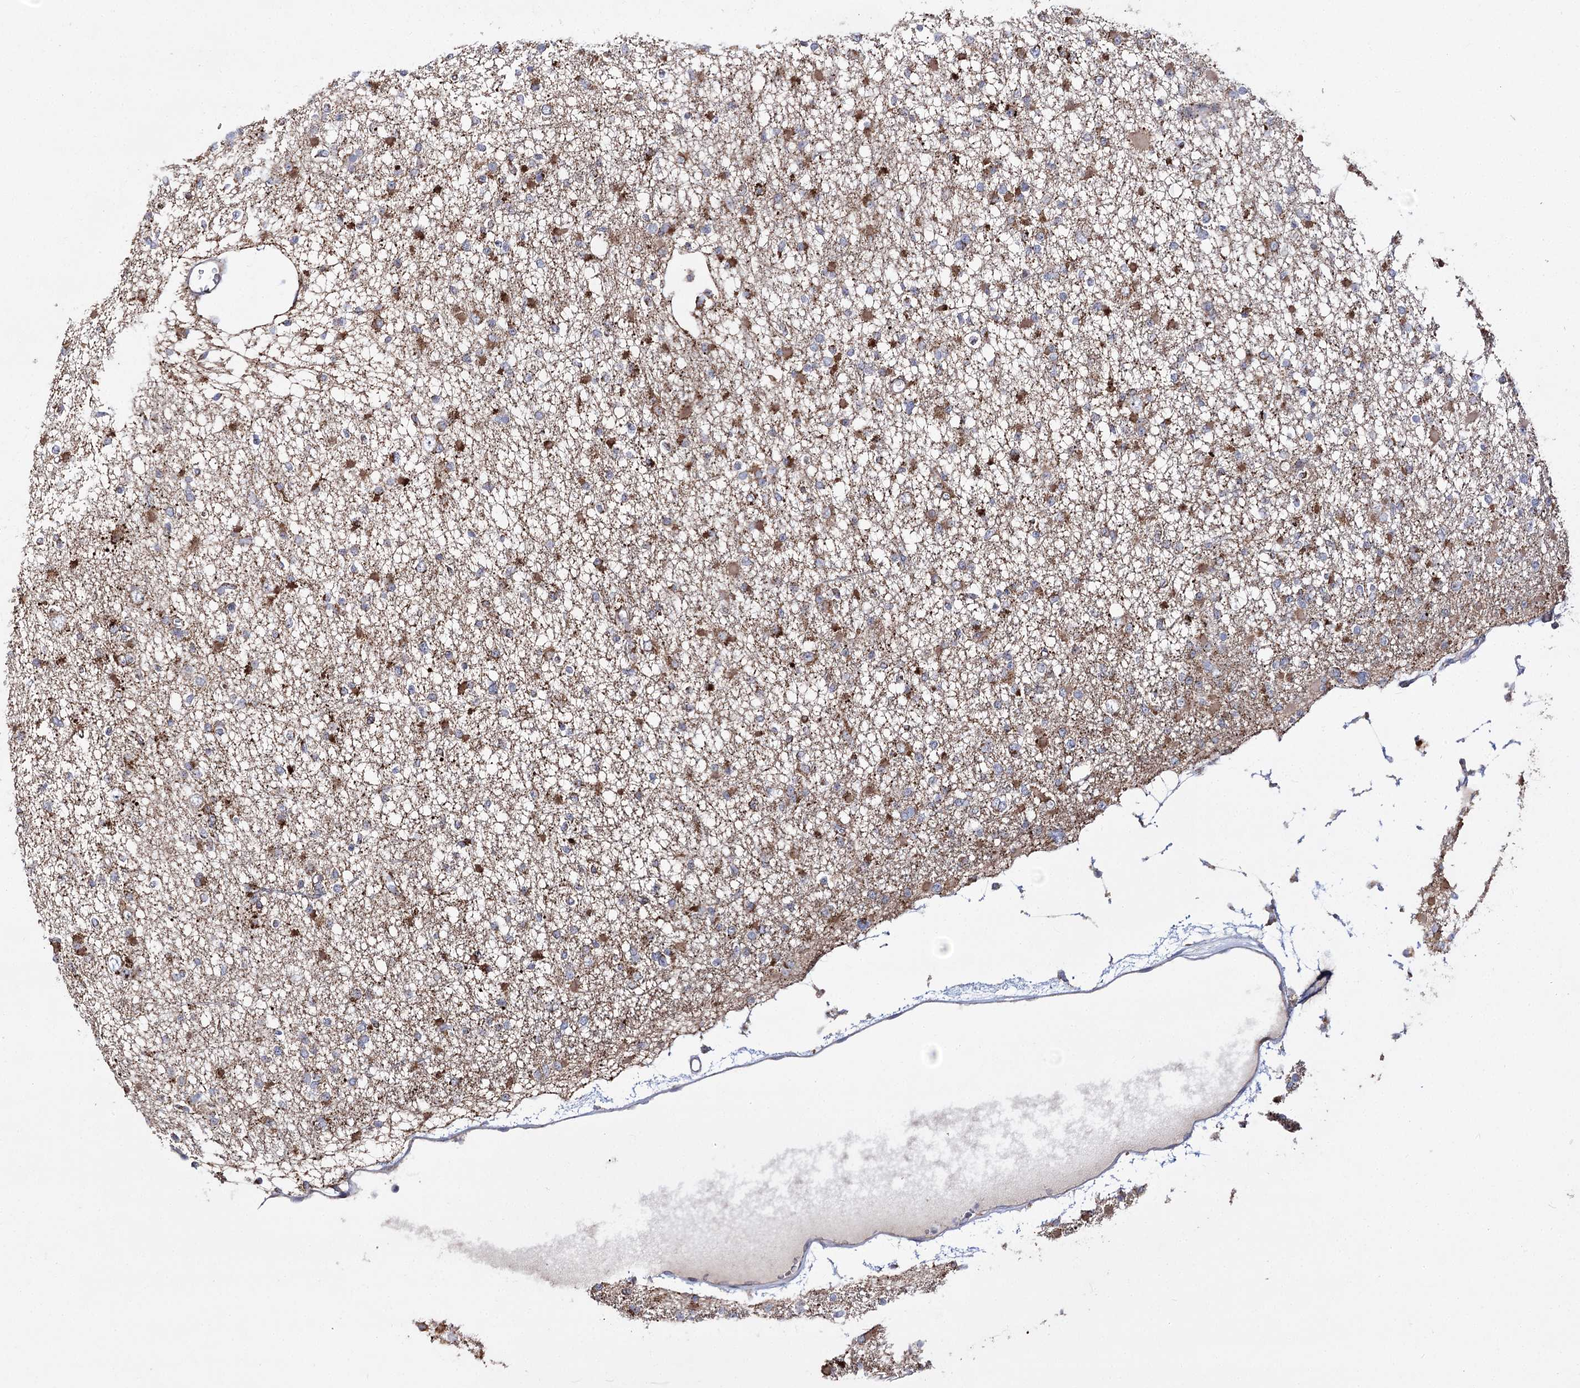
{"staining": {"intensity": "moderate", "quantity": "<25%", "location": "cytoplasmic/membranous"}, "tissue": "glioma", "cell_type": "Tumor cells", "image_type": "cancer", "snomed": [{"axis": "morphology", "description": "Glioma, malignant, Low grade"}, {"axis": "topography", "description": "Brain"}], "caption": "This is a micrograph of immunohistochemistry (IHC) staining of malignant glioma (low-grade), which shows moderate staining in the cytoplasmic/membranous of tumor cells.", "gene": "NADK2", "patient": {"sex": "female", "age": 22}}